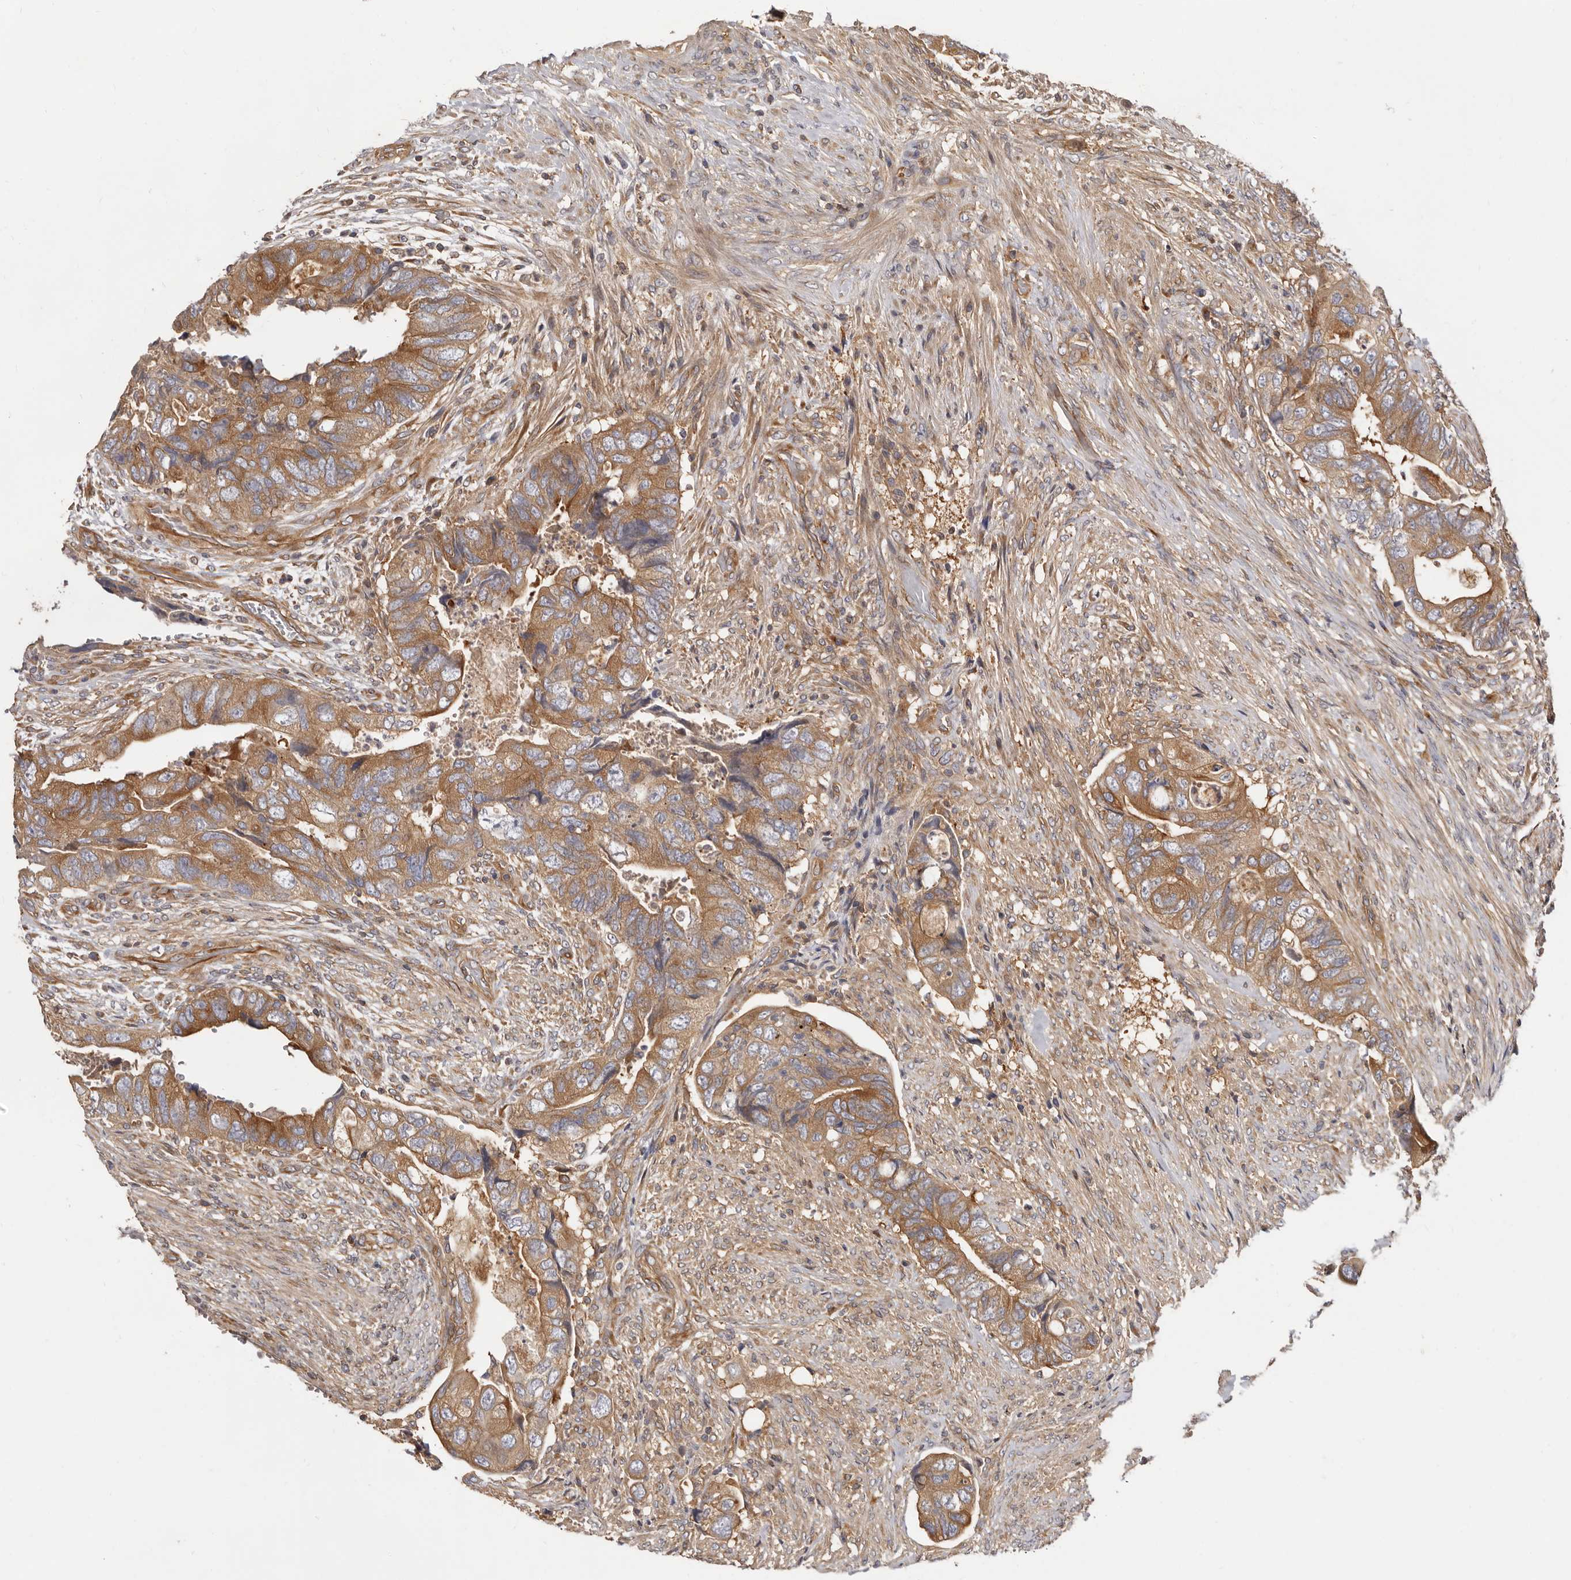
{"staining": {"intensity": "moderate", "quantity": ">75%", "location": "cytoplasmic/membranous"}, "tissue": "colorectal cancer", "cell_type": "Tumor cells", "image_type": "cancer", "snomed": [{"axis": "morphology", "description": "Adenocarcinoma, NOS"}, {"axis": "topography", "description": "Rectum"}], "caption": "The immunohistochemical stain labels moderate cytoplasmic/membranous expression in tumor cells of colorectal cancer (adenocarcinoma) tissue.", "gene": "ADAMTS20", "patient": {"sex": "male", "age": 63}}